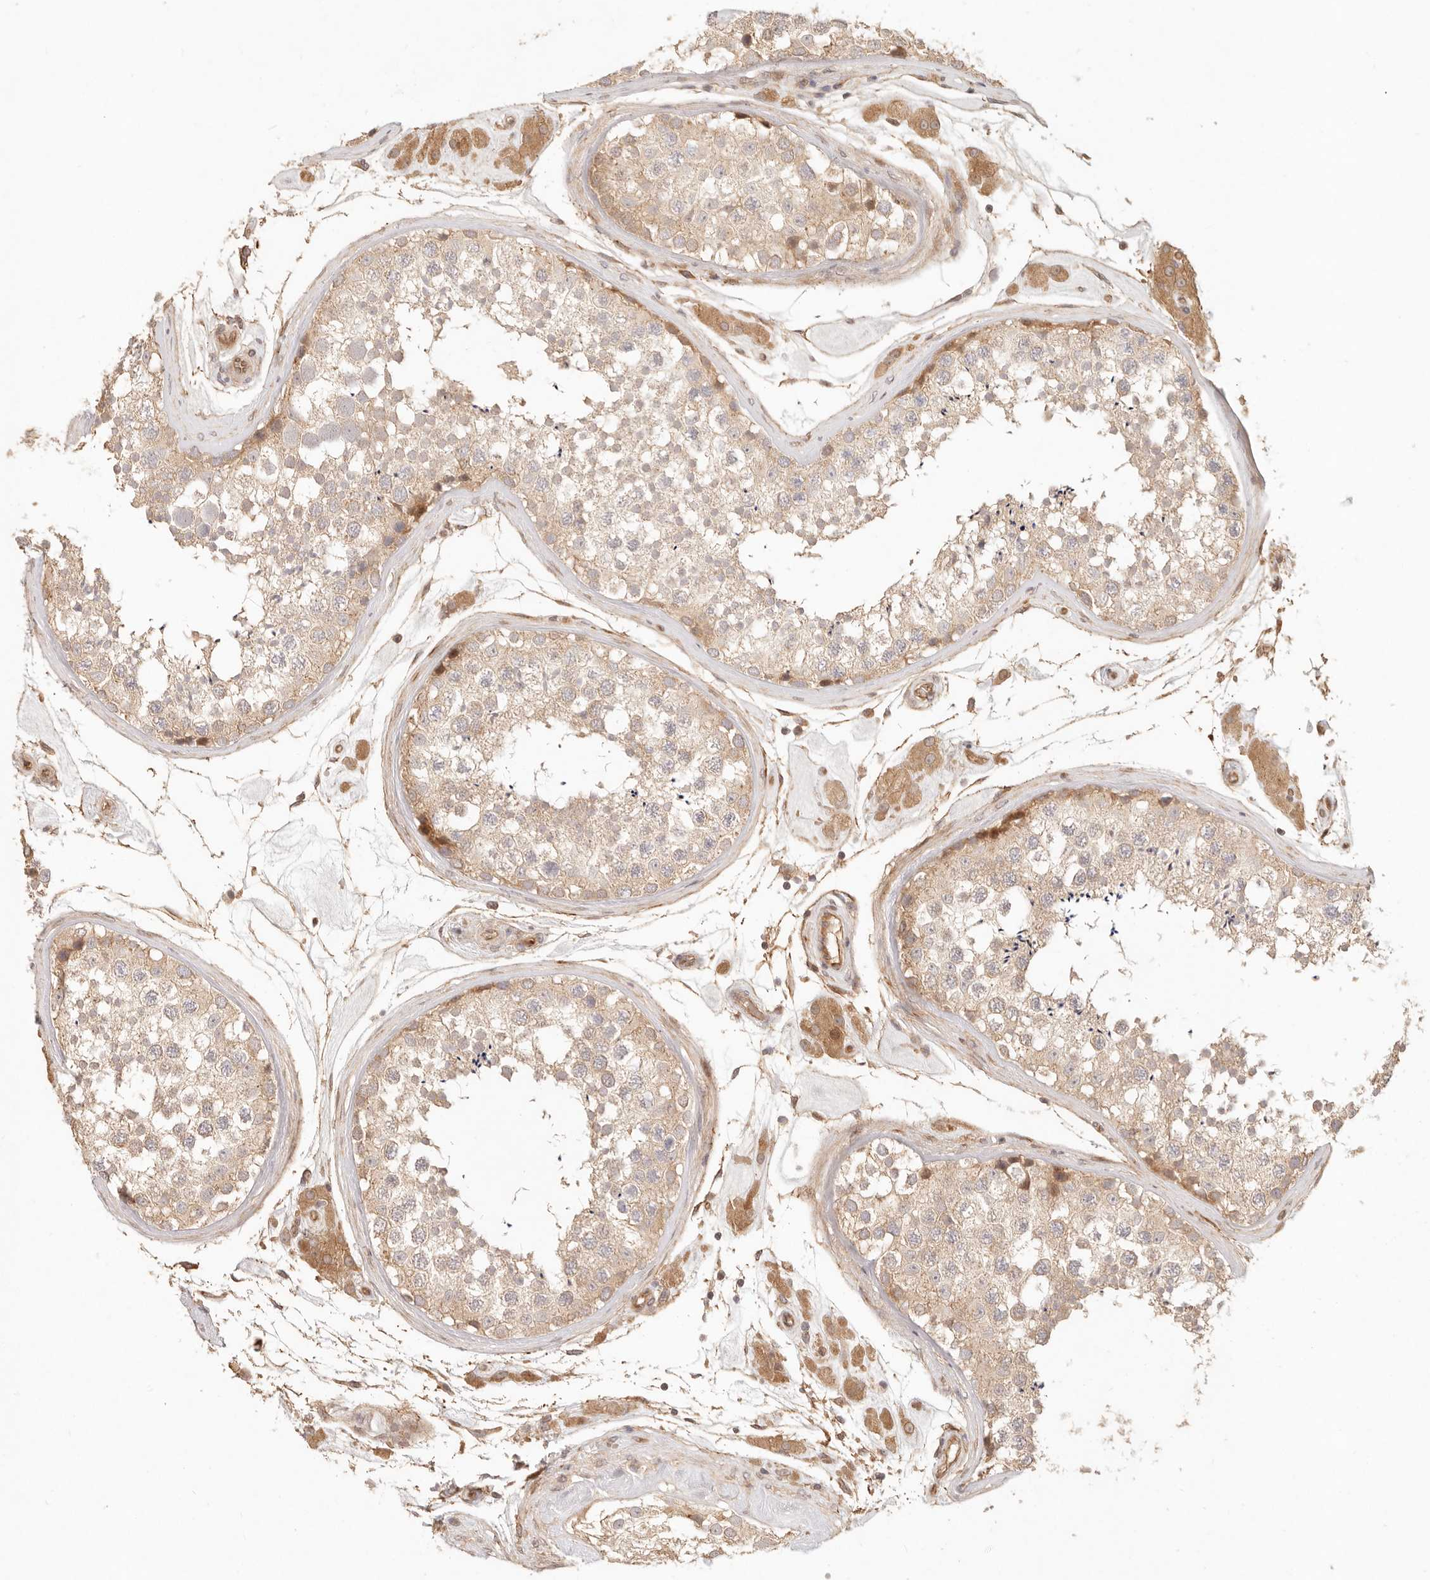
{"staining": {"intensity": "weak", "quantity": "25%-75%", "location": "cytoplasmic/membranous"}, "tissue": "testis", "cell_type": "Cells in seminiferous ducts", "image_type": "normal", "snomed": [{"axis": "morphology", "description": "Normal tissue, NOS"}, {"axis": "topography", "description": "Testis"}], "caption": "Immunohistochemical staining of unremarkable human testis displays low levels of weak cytoplasmic/membranous positivity in approximately 25%-75% of cells in seminiferous ducts.", "gene": "PPP1R3B", "patient": {"sex": "male", "age": 46}}